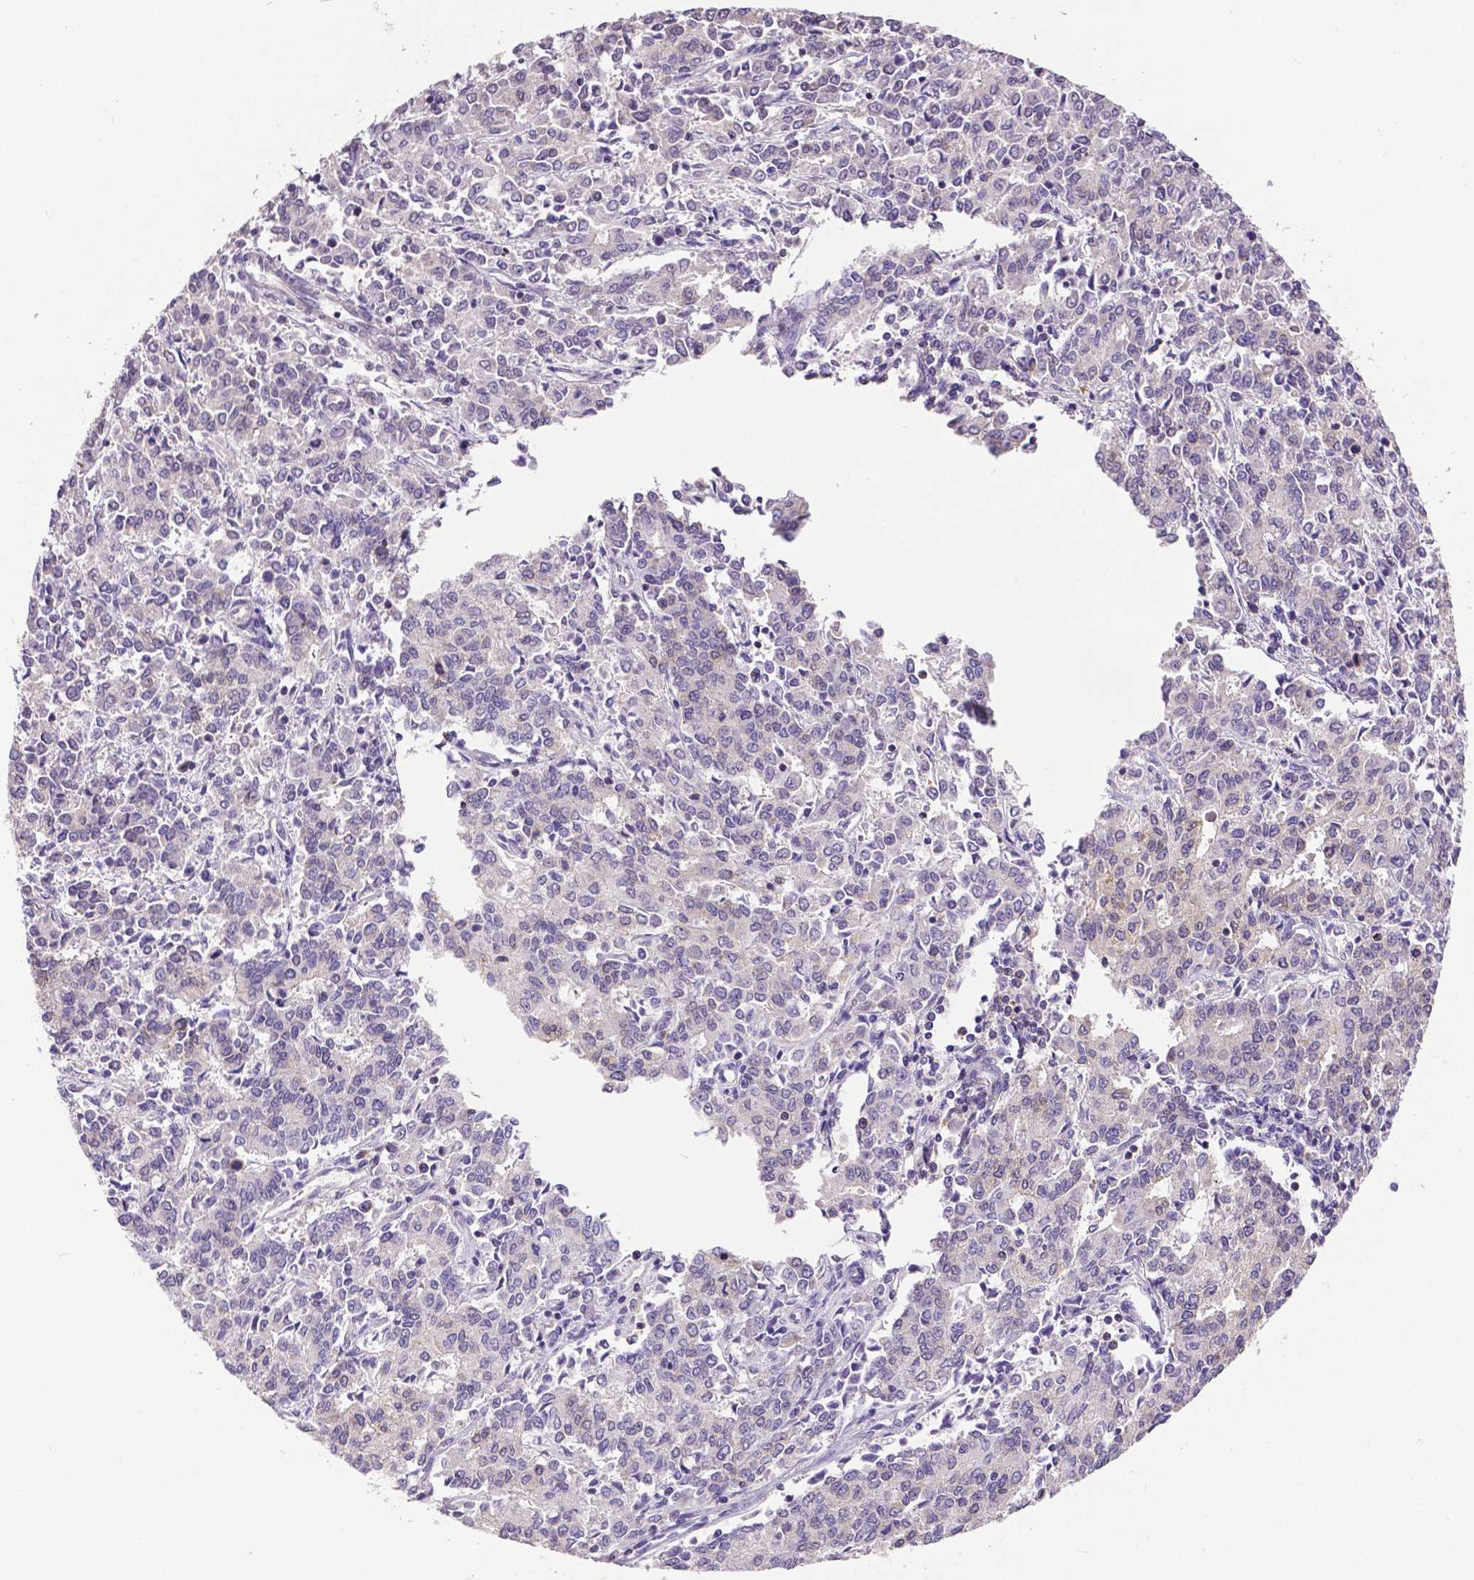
{"staining": {"intensity": "moderate", "quantity": "<25%", "location": "cytoplasmic/membranous"}, "tissue": "endometrial cancer", "cell_type": "Tumor cells", "image_type": "cancer", "snomed": [{"axis": "morphology", "description": "Adenocarcinoma, NOS"}, {"axis": "topography", "description": "Endometrium"}], "caption": "There is low levels of moderate cytoplasmic/membranous expression in tumor cells of endometrial adenocarcinoma, as demonstrated by immunohistochemical staining (brown color).", "gene": "MCL1", "patient": {"sex": "female", "age": 50}}